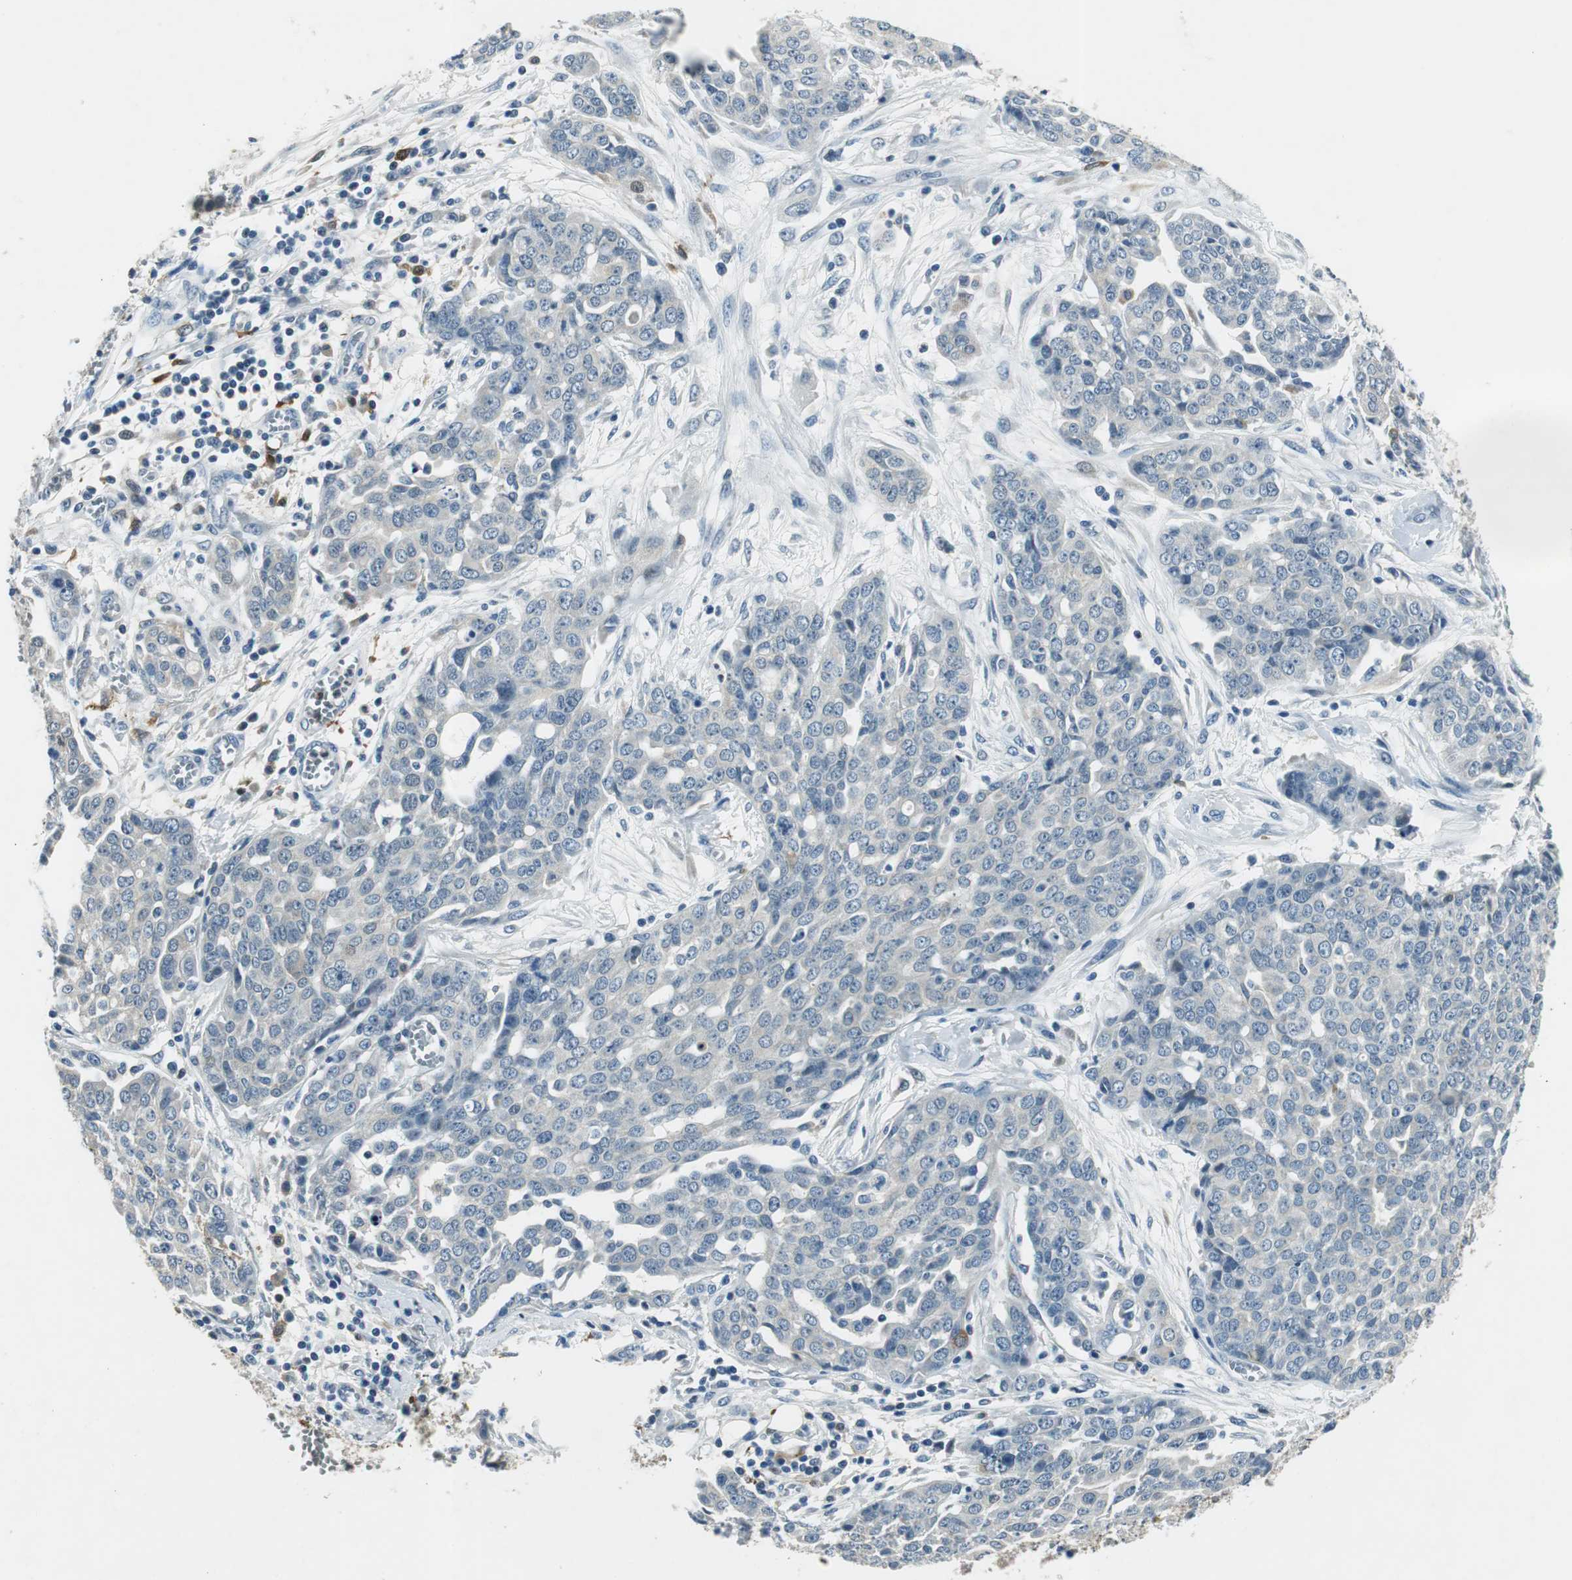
{"staining": {"intensity": "negative", "quantity": "none", "location": "none"}, "tissue": "ovarian cancer", "cell_type": "Tumor cells", "image_type": "cancer", "snomed": [{"axis": "morphology", "description": "Cystadenocarcinoma, serous, NOS"}, {"axis": "topography", "description": "Soft tissue"}, {"axis": "topography", "description": "Ovary"}], "caption": "Micrograph shows no protein staining in tumor cells of serous cystadenocarcinoma (ovarian) tissue.", "gene": "ME1", "patient": {"sex": "female", "age": 57}}